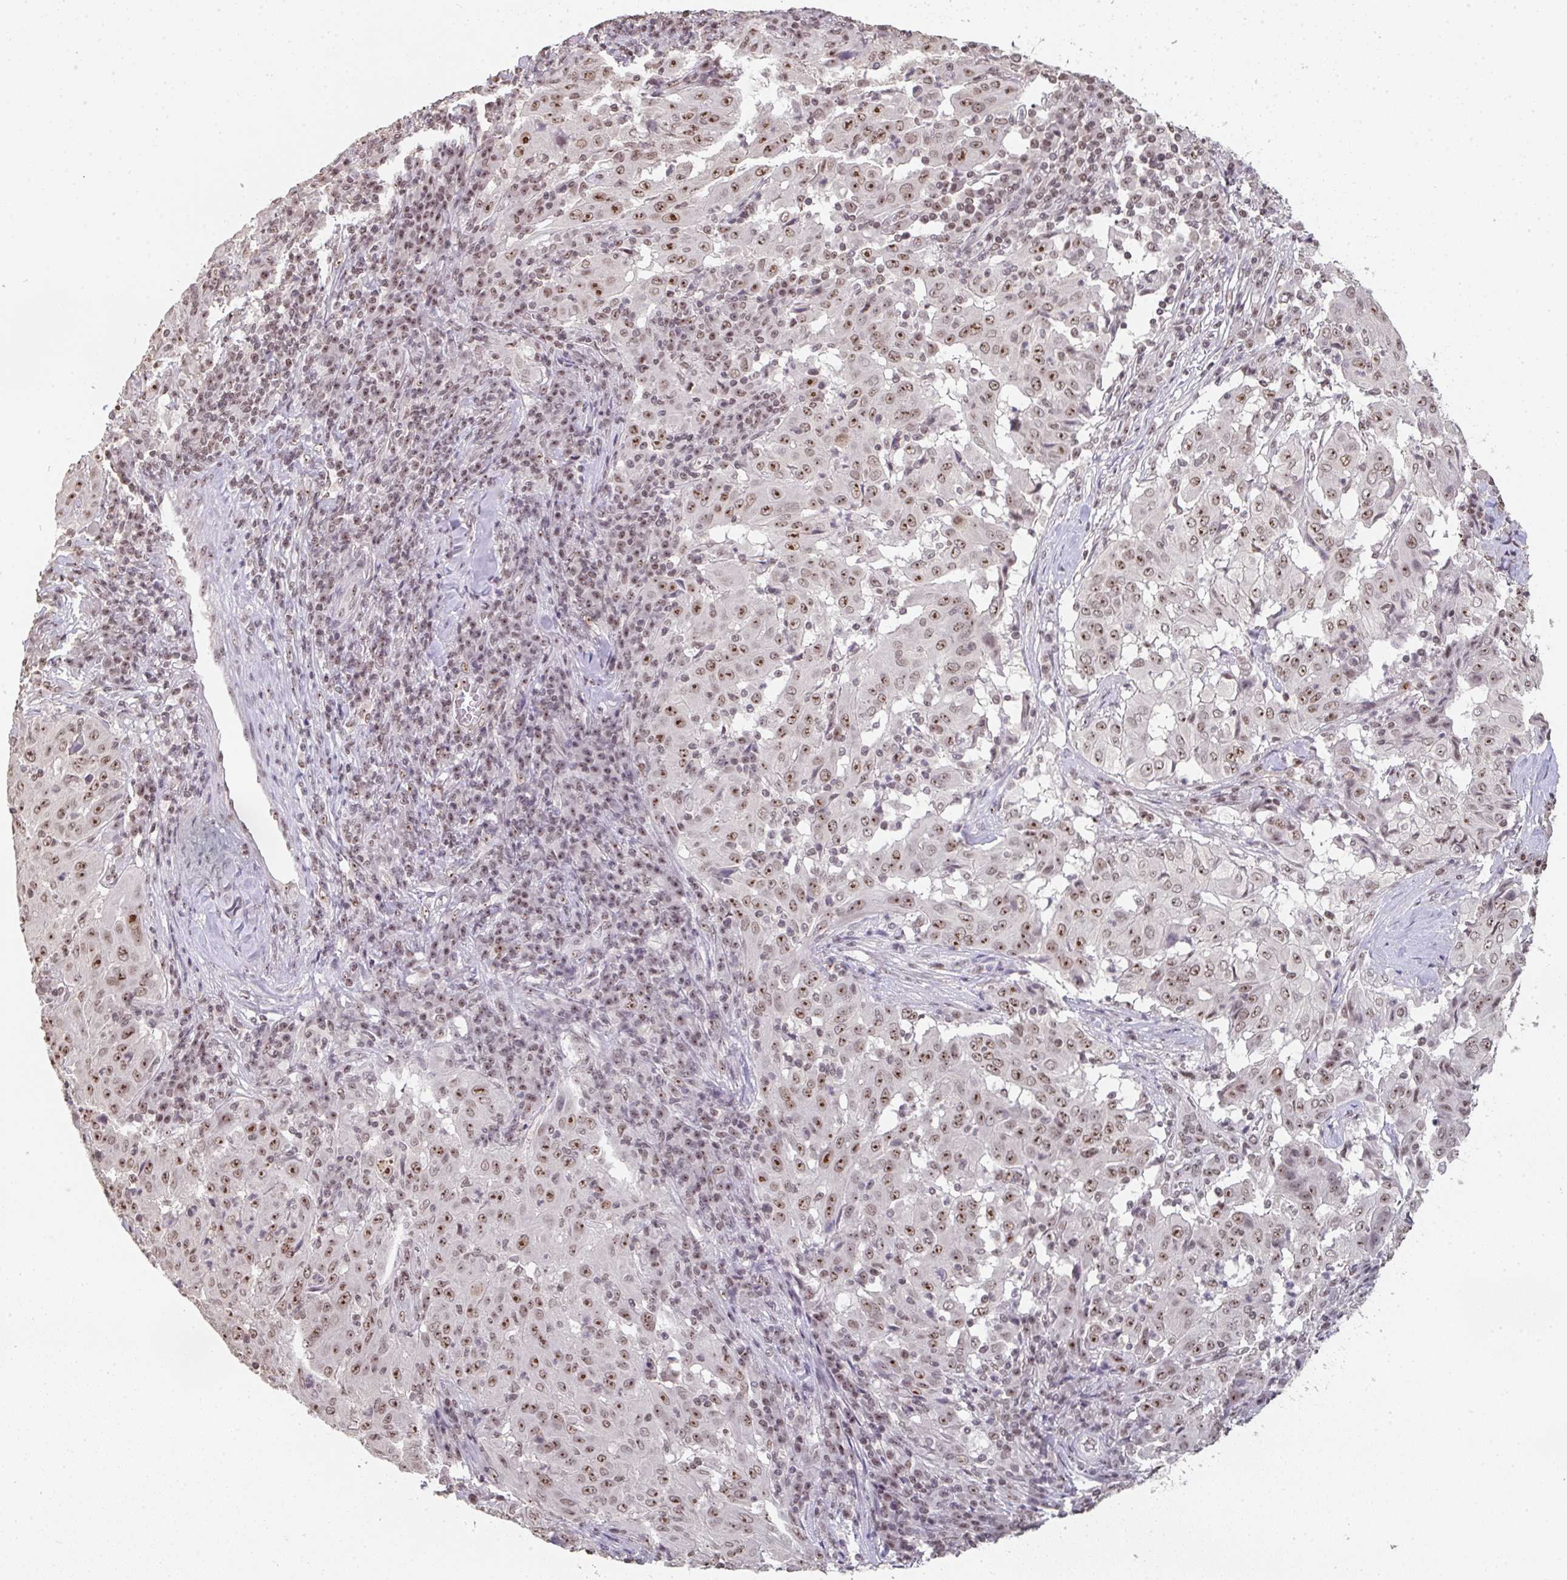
{"staining": {"intensity": "moderate", "quantity": ">75%", "location": "nuclear"}, "tissue": "pancreatic cancer", "cell_type": "Tumor cells", "image_type": "cancer", "snomed": [{"axis": "morphology", "description": "Adenocarcinoma, NOS"}, {"axis": "topography", "description": "Pancreas"}], "caption": "About >75% of tumor cells in human pancreatic cancer show moderate nuclear protein staining as visualized by brown immunohistochemical staining.", "gene": "DKC1", "patient": {"sex": "male", "age": 63}}